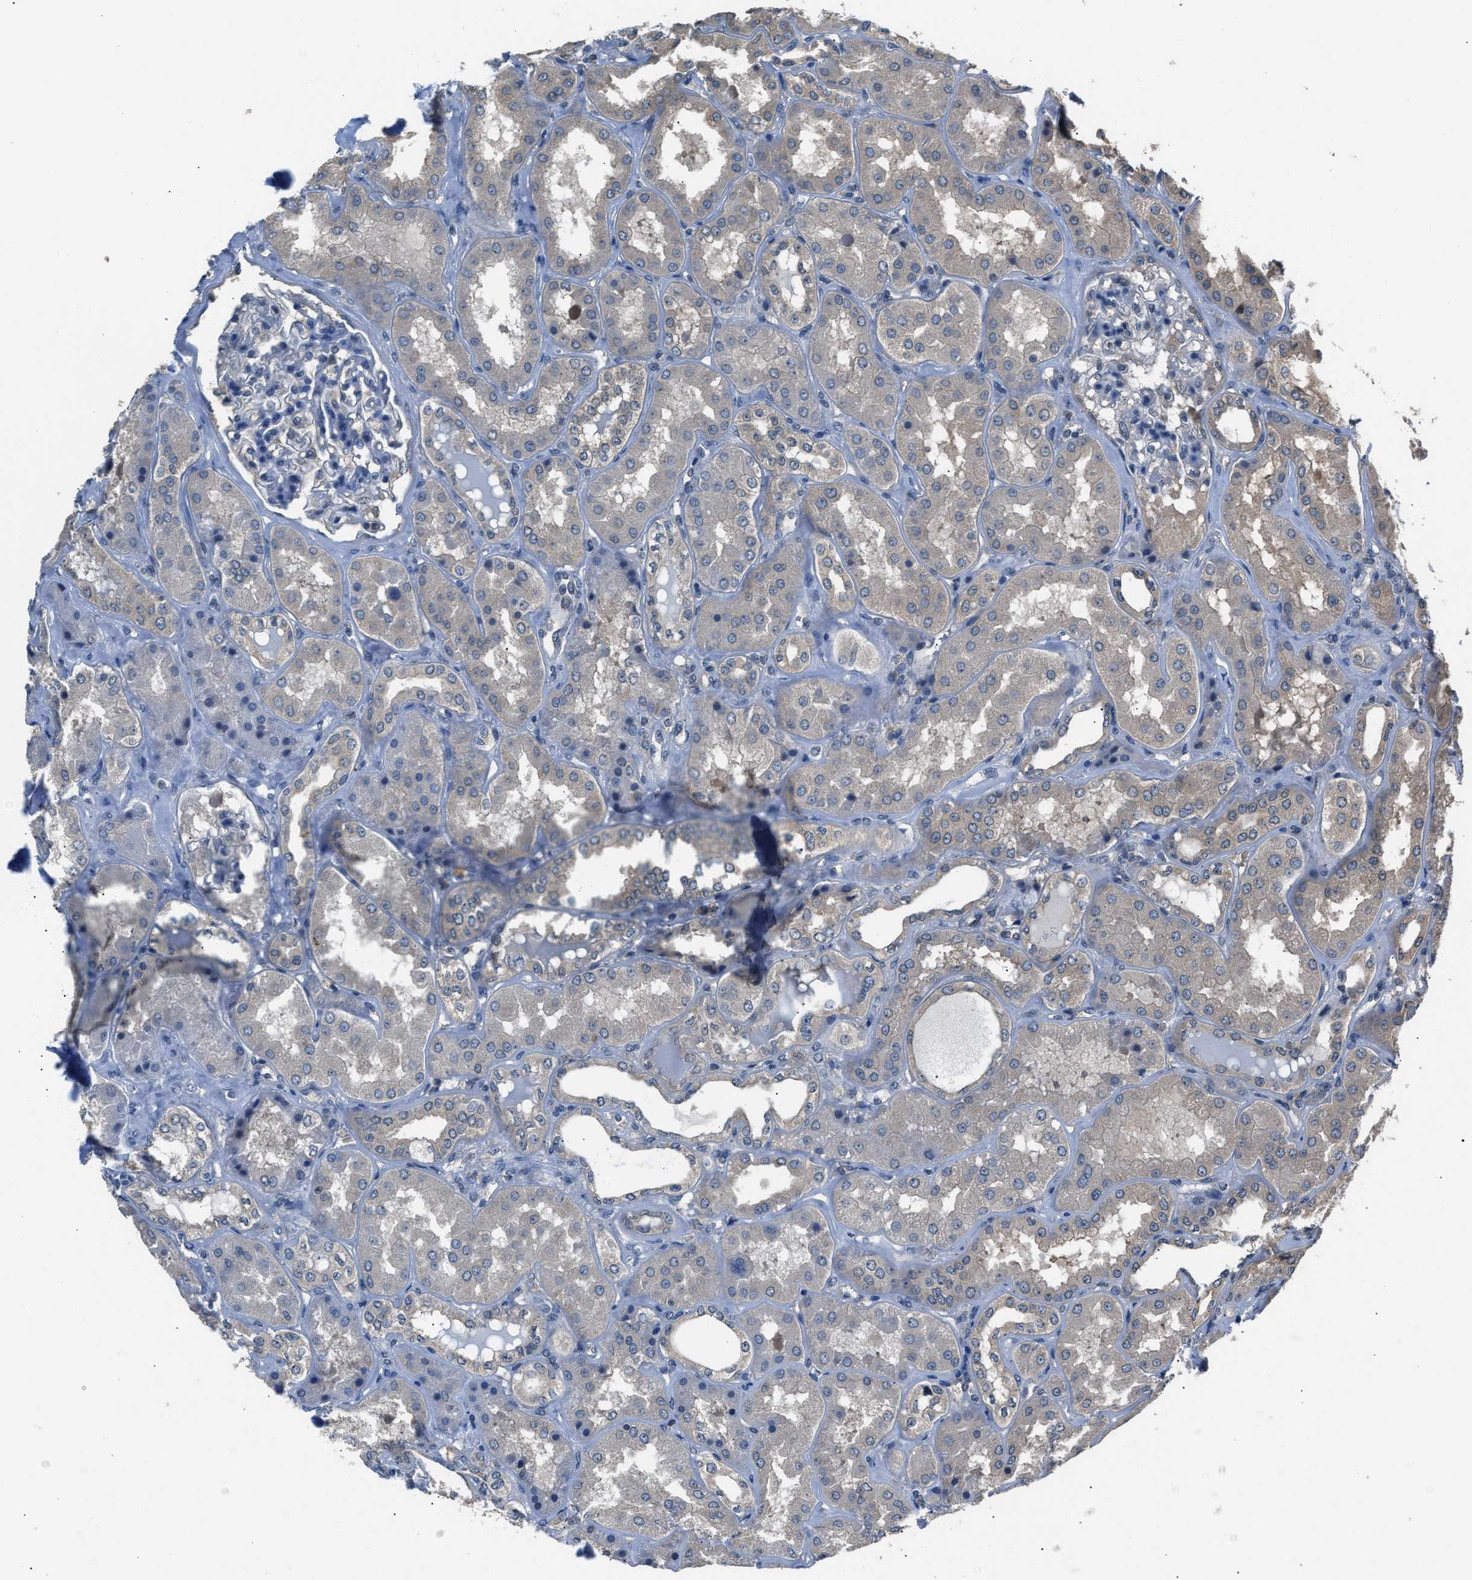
{"staining": {"intensity": "negative", "quantity": "none", "location": "none"}, "tissue": "kidney", "cell_type": "Cells in glomeruli", "image_type": "normal", "snomed": [{"axis": "morphology", "description": "Normal tissue, NOS"}, {"axis": "topography", "description": "Kidney"}], "caption": "DAB (3,3'-diaminobenzidine) immunohistochemical staining of benign human kidney exhibits no significant positivity in cells in glomeruli.", "gene": "ABCC9", "patient": {"sex": "female", "age": 56}}